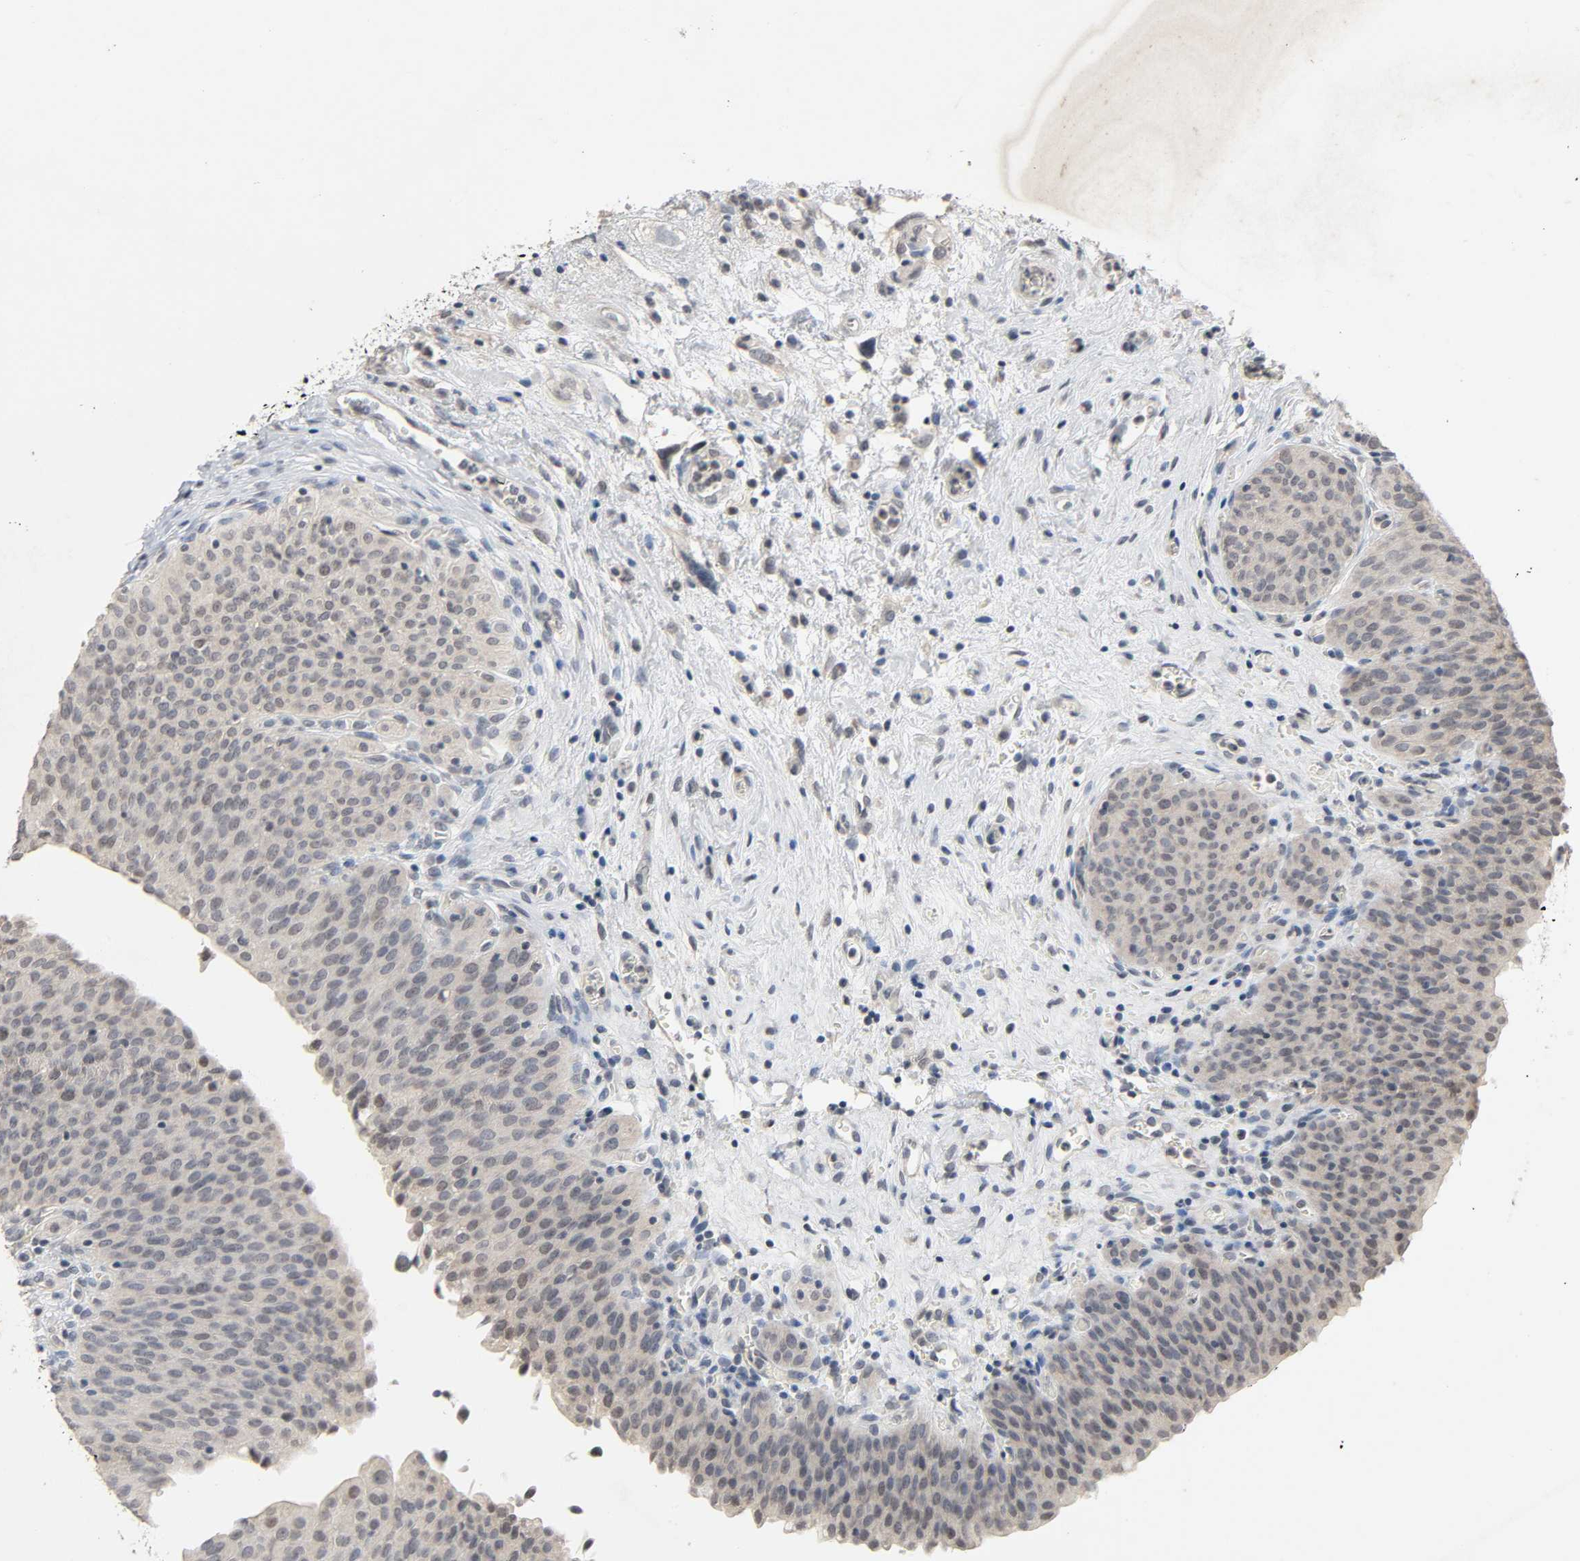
{"staining": {"intensity": "weak", "quantity": "25%-75%", "location": "cytoplasmic/membranous,nuclear"}, "tissue": "urinary bladder", "cell_type": "Urothelial cells", "image_type": "normal", "snomed": [{"axis": "morphology", "description": "Normal tissue, NOS"}, {"axis": "morphology", "description": "Dysplasia, NOS"}, {"axis": "topography", "description": "Urinary bladder"}], "caption": "Brown immunohistochemical staining in normal urinary bladder displays weak cytoplasmic/membranous,nuclear expression in about 25%-75% of urothelial cells.", "gene": "MAPKAPK5", "patient": {"sex": "male", "age": 35}}